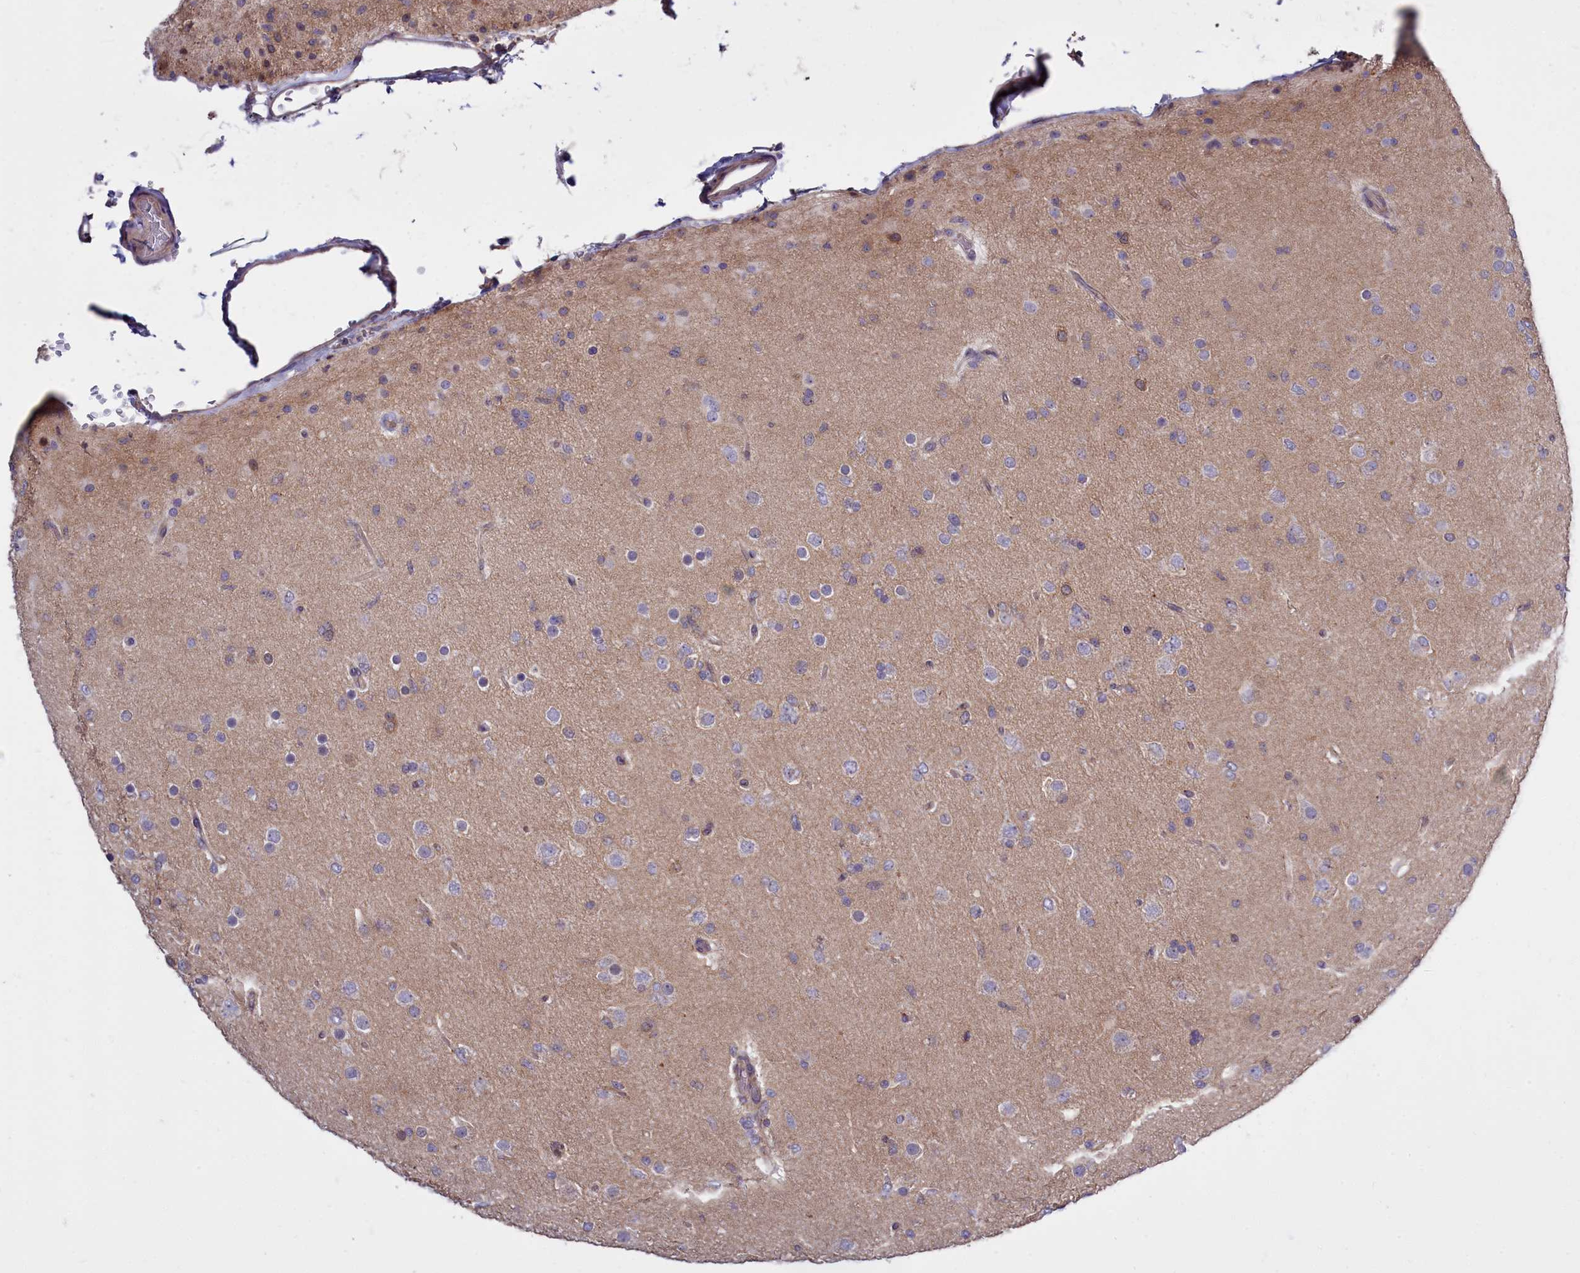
{"staining": {"intensity": "negative", "quantity": "none", "location": "none"}, "tissue": "glioma", "cell_type": "Tumor cells", "image_type": "cancer", "snomed": [{"axis": "morphology", "description": "Glioma, malignant, Low grade"}, {"axis": "topography", "description": "Brain"}], "caption": "High power microscopy image of an IHC photomicrograph of low-grade glioma (malignant), revealing no significant staining in tumor cells.", "gene": "RAPGEF4", "patient": {"sex": "male", "age": 65}}